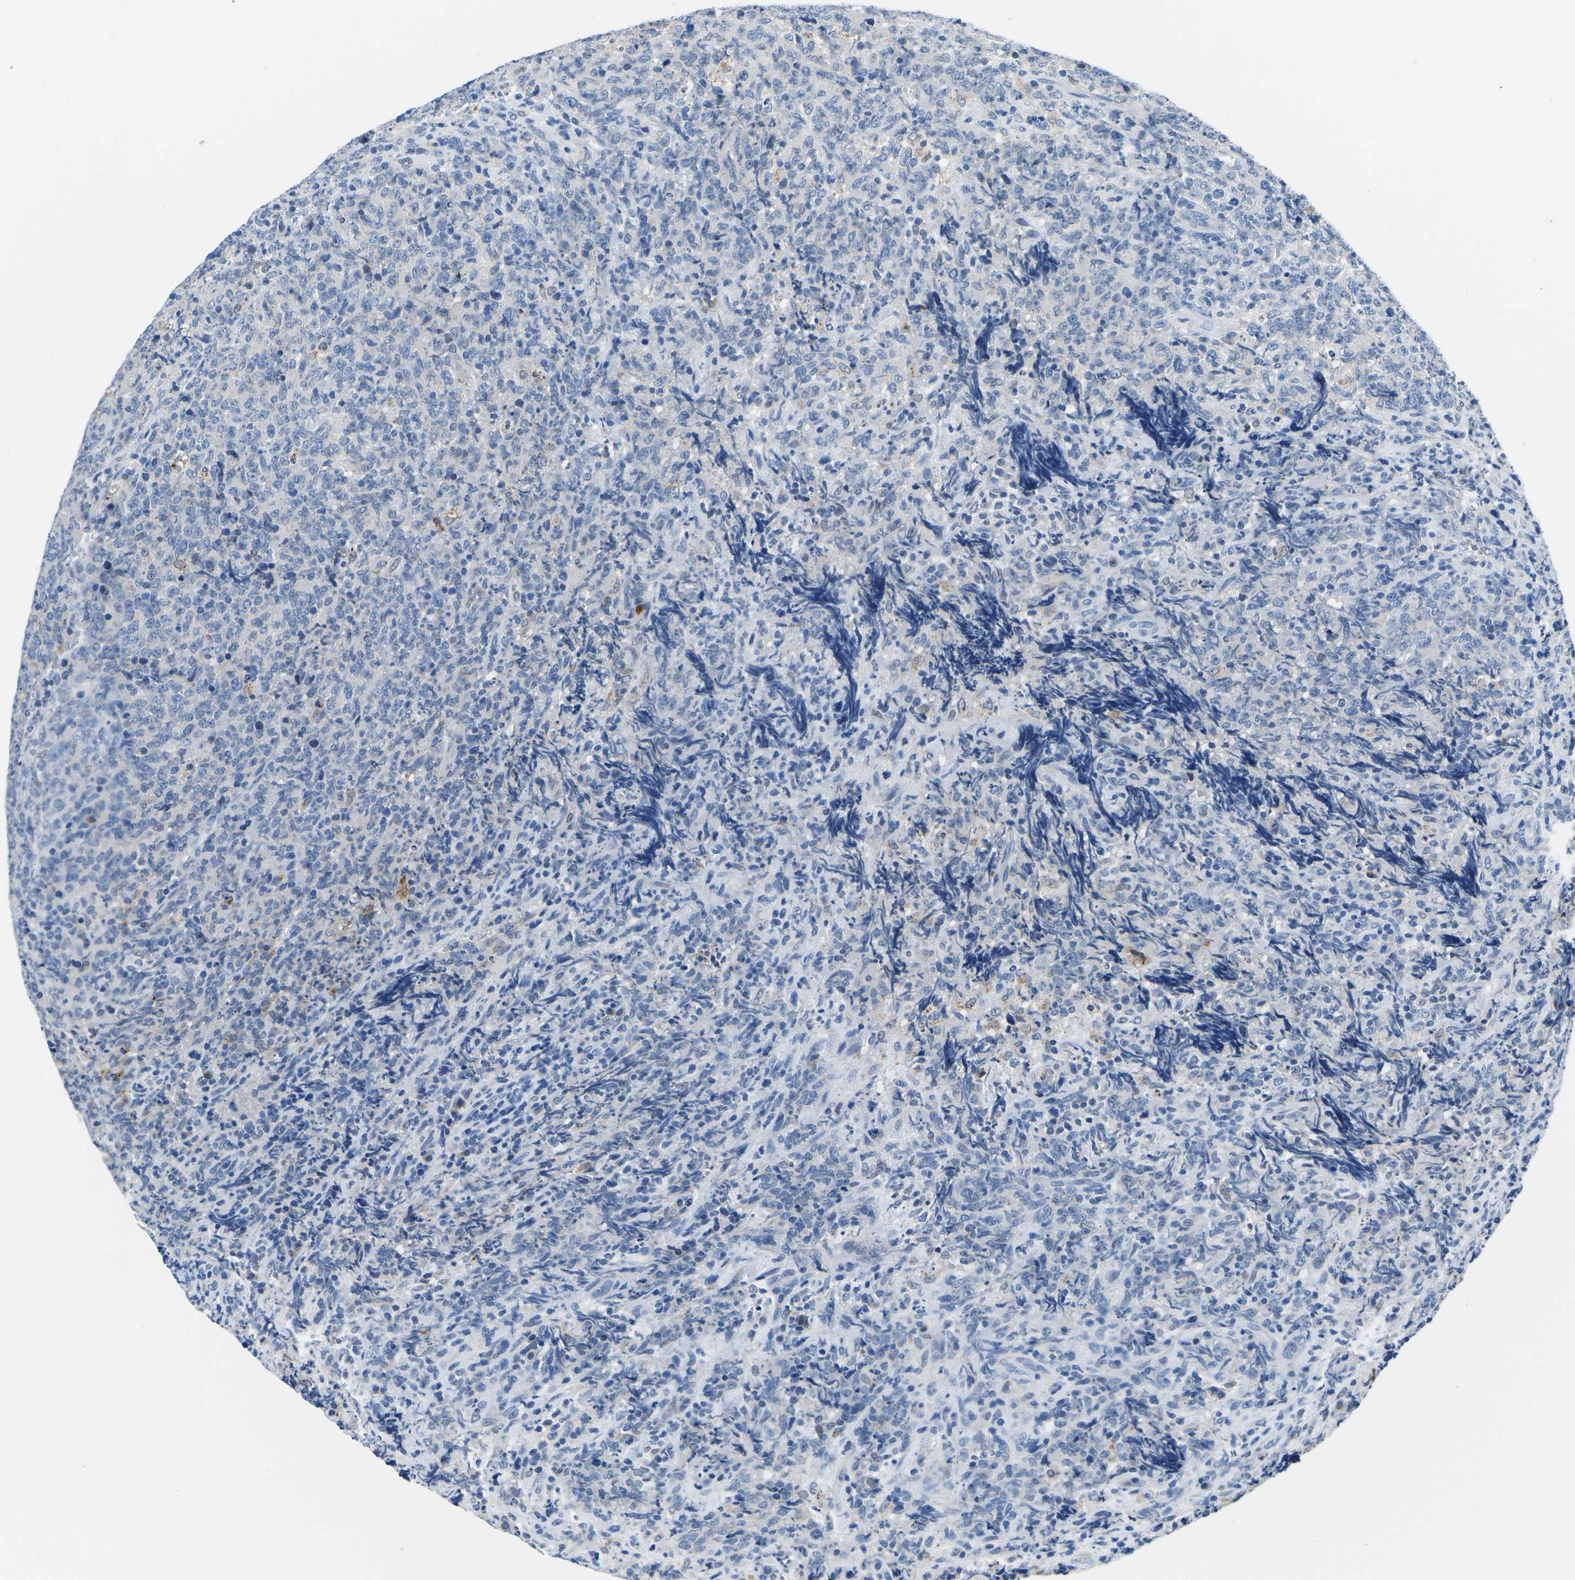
{"staining": {"intensity": "negative", "quantity": "none", "location": "none"}, "tissue": "lymphoma", "cell_type": "Tumor cells", "image_type": "cancer", "snomed": [{"axis": "morphology", "description": "Malignant lymphoma, non-Hodgkin's type, High grade"}, {"axis": "topography", "description": "Tonsil"}], "caption": "A high-resolution micrograph shows immunohistochemistry (IHC) staining of lymphoma, which reveals no significant expression in tumor cells. (Stains: DAB immunohistochemistry (IHC) with hematoxylin counter stain, Microscopy: brightfield microscopy at high magnification).", "gene": "TM6SF1", "patient": {"sex": "female", "age": 36}}